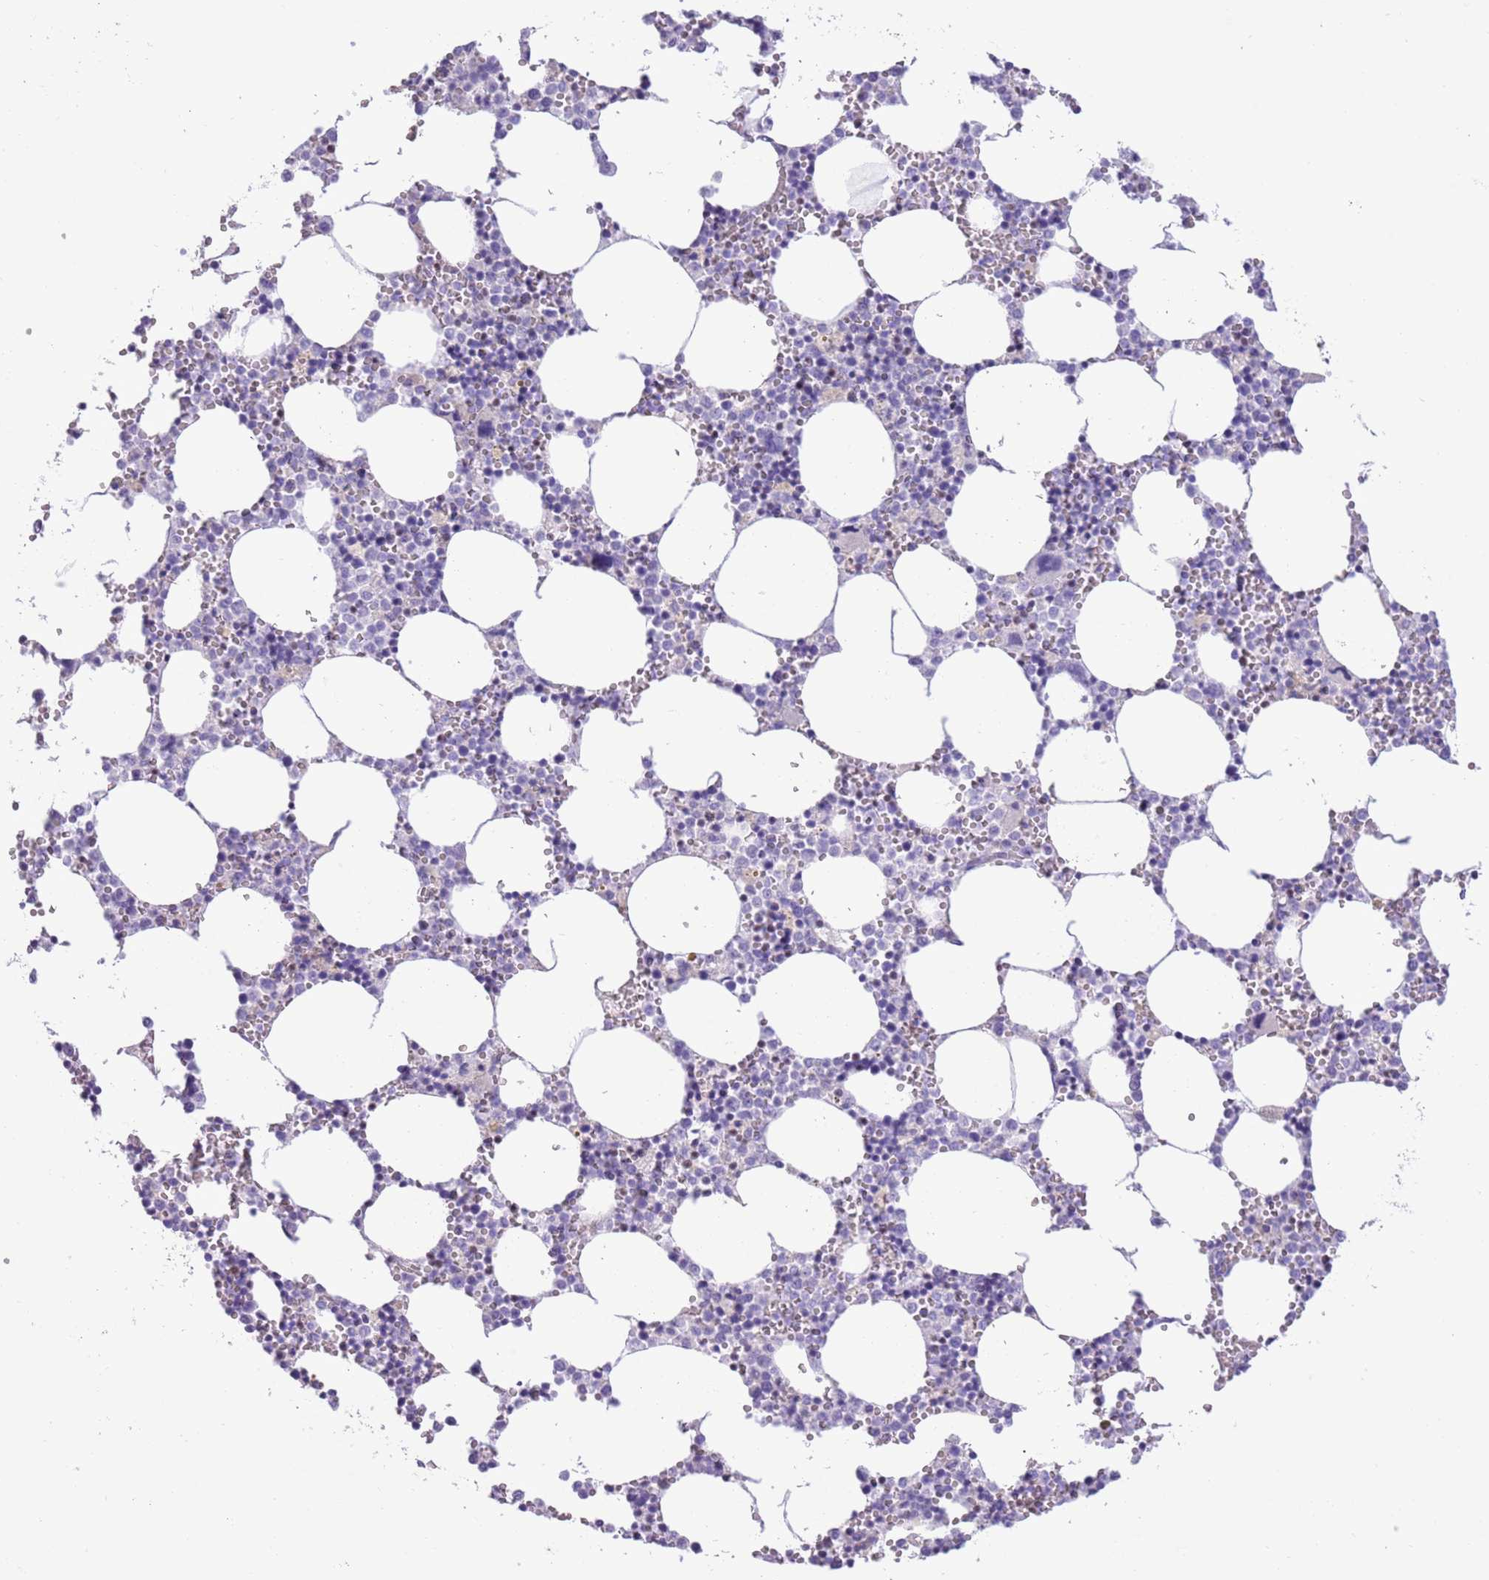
{"staining": {"intensity": "negative", "quantity": "none", "location": "none"}, "tissue": "bone marrow", "cell_type": "Hematopoietic cells", "image_type": "normal", "snomed": [{"axis": "morphology", "description": "Normal tissue, NOS"}, {"axis": "topography", "description": "Bone marrow"}], "caption": "Bone marrow stained for a protein using IHC exhibits no staining hematopoietic cells.", "gene": "BCL11B", "patient": {"sex": "female", "age": 64}}